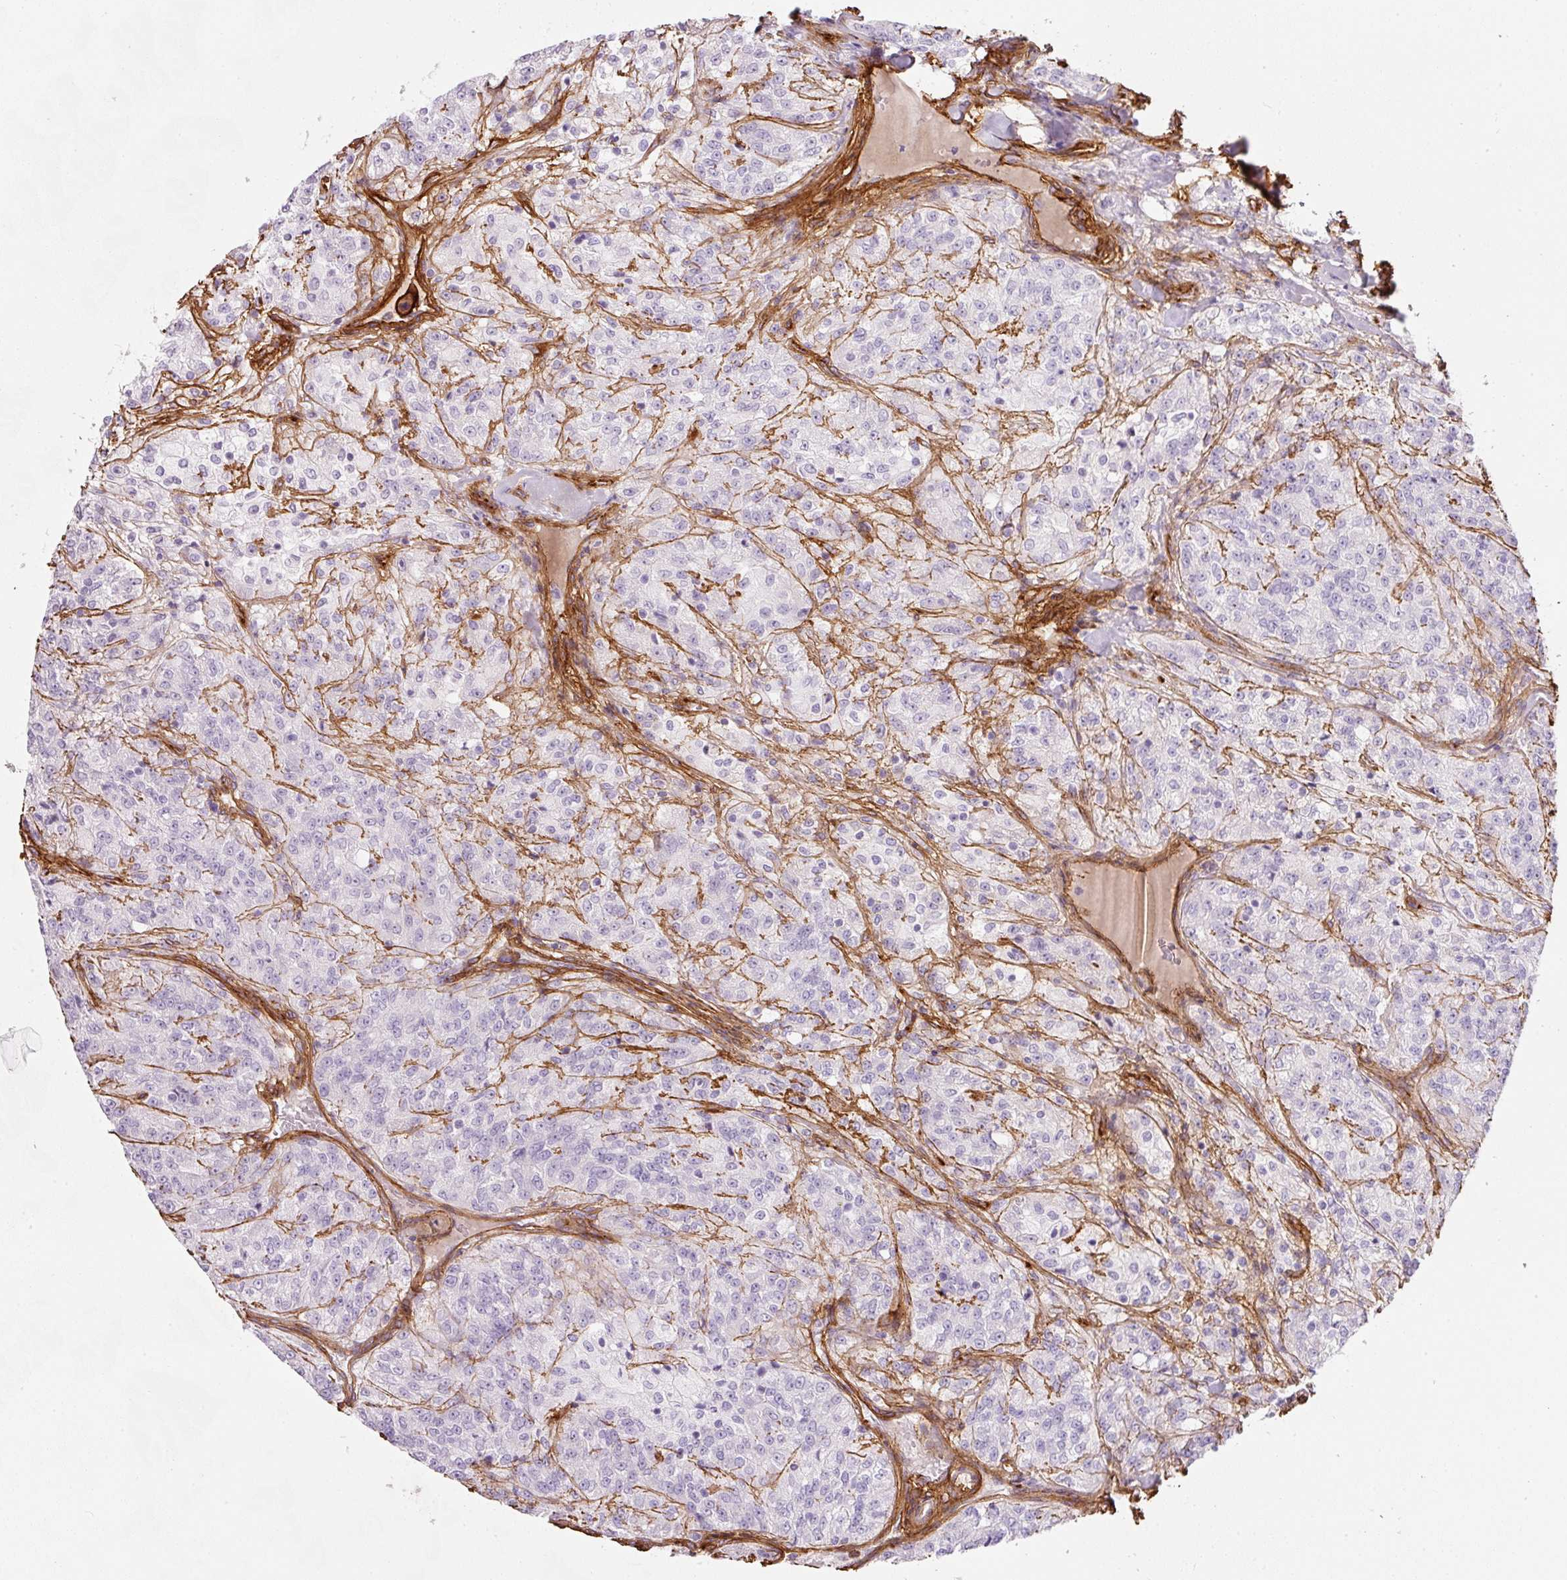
{"staining": {"intensity": "negative", "quantity": "none", "location": "none"}, "tissue": "renal cancer", "cell_type": "Tumor cells", "image_type": "cancer", "snomed": [{"axis": "morphology", "description": "Adenocarcinoma, NOS"}, {"axis": "topography", "description": "Kidney"}], "caption": "DAB (3,3'-diaminobenzidine) immunohistochemical staining of human renal cancer (adenocarcinoma) demonstrates no significant staining in tumor cells.", "gene": "LOXL4", "patient": {"sex": "female", "age": 63}}